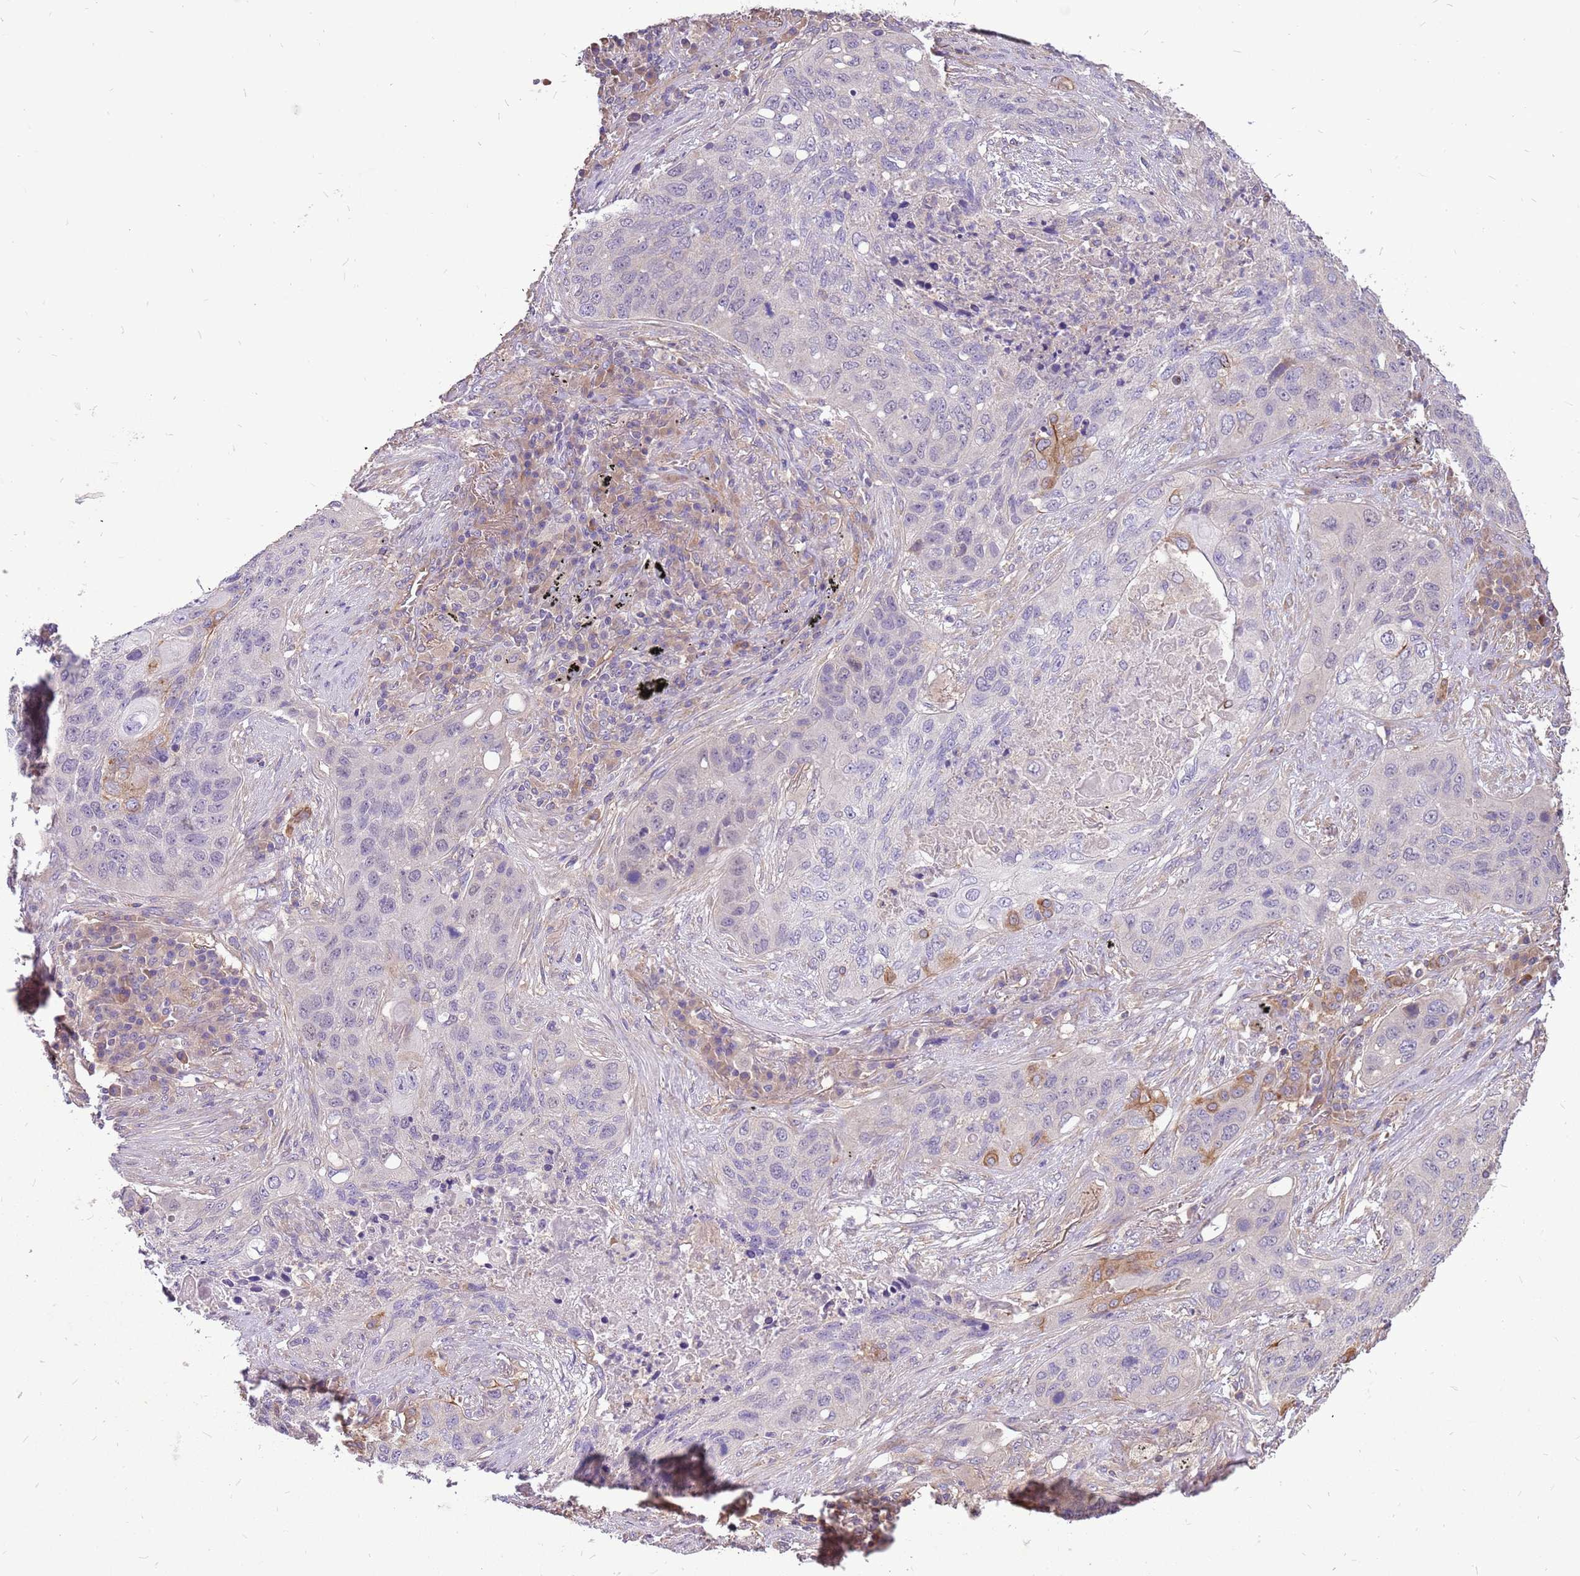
{"staining": {"intensity": "negative", "quantity": "none", "location": "none"}, "tissue": "lung cancer", "cell_type": "Tumor cells", "image_type": "cancer", "snomed": [{"axis": "morphology", "description": "Squamous cell carcinoma, NOS"}, {"axis": "topography", "description": "Lung"}], "caption": "IHC photomicrograph of neoplastic tissue: human squamous cell carcinoma (lung) stained with DAB displays no significant protein staining in tumor cells.", "gene": "WASHC4", "patient": {"sex": "female", "age": 63}}